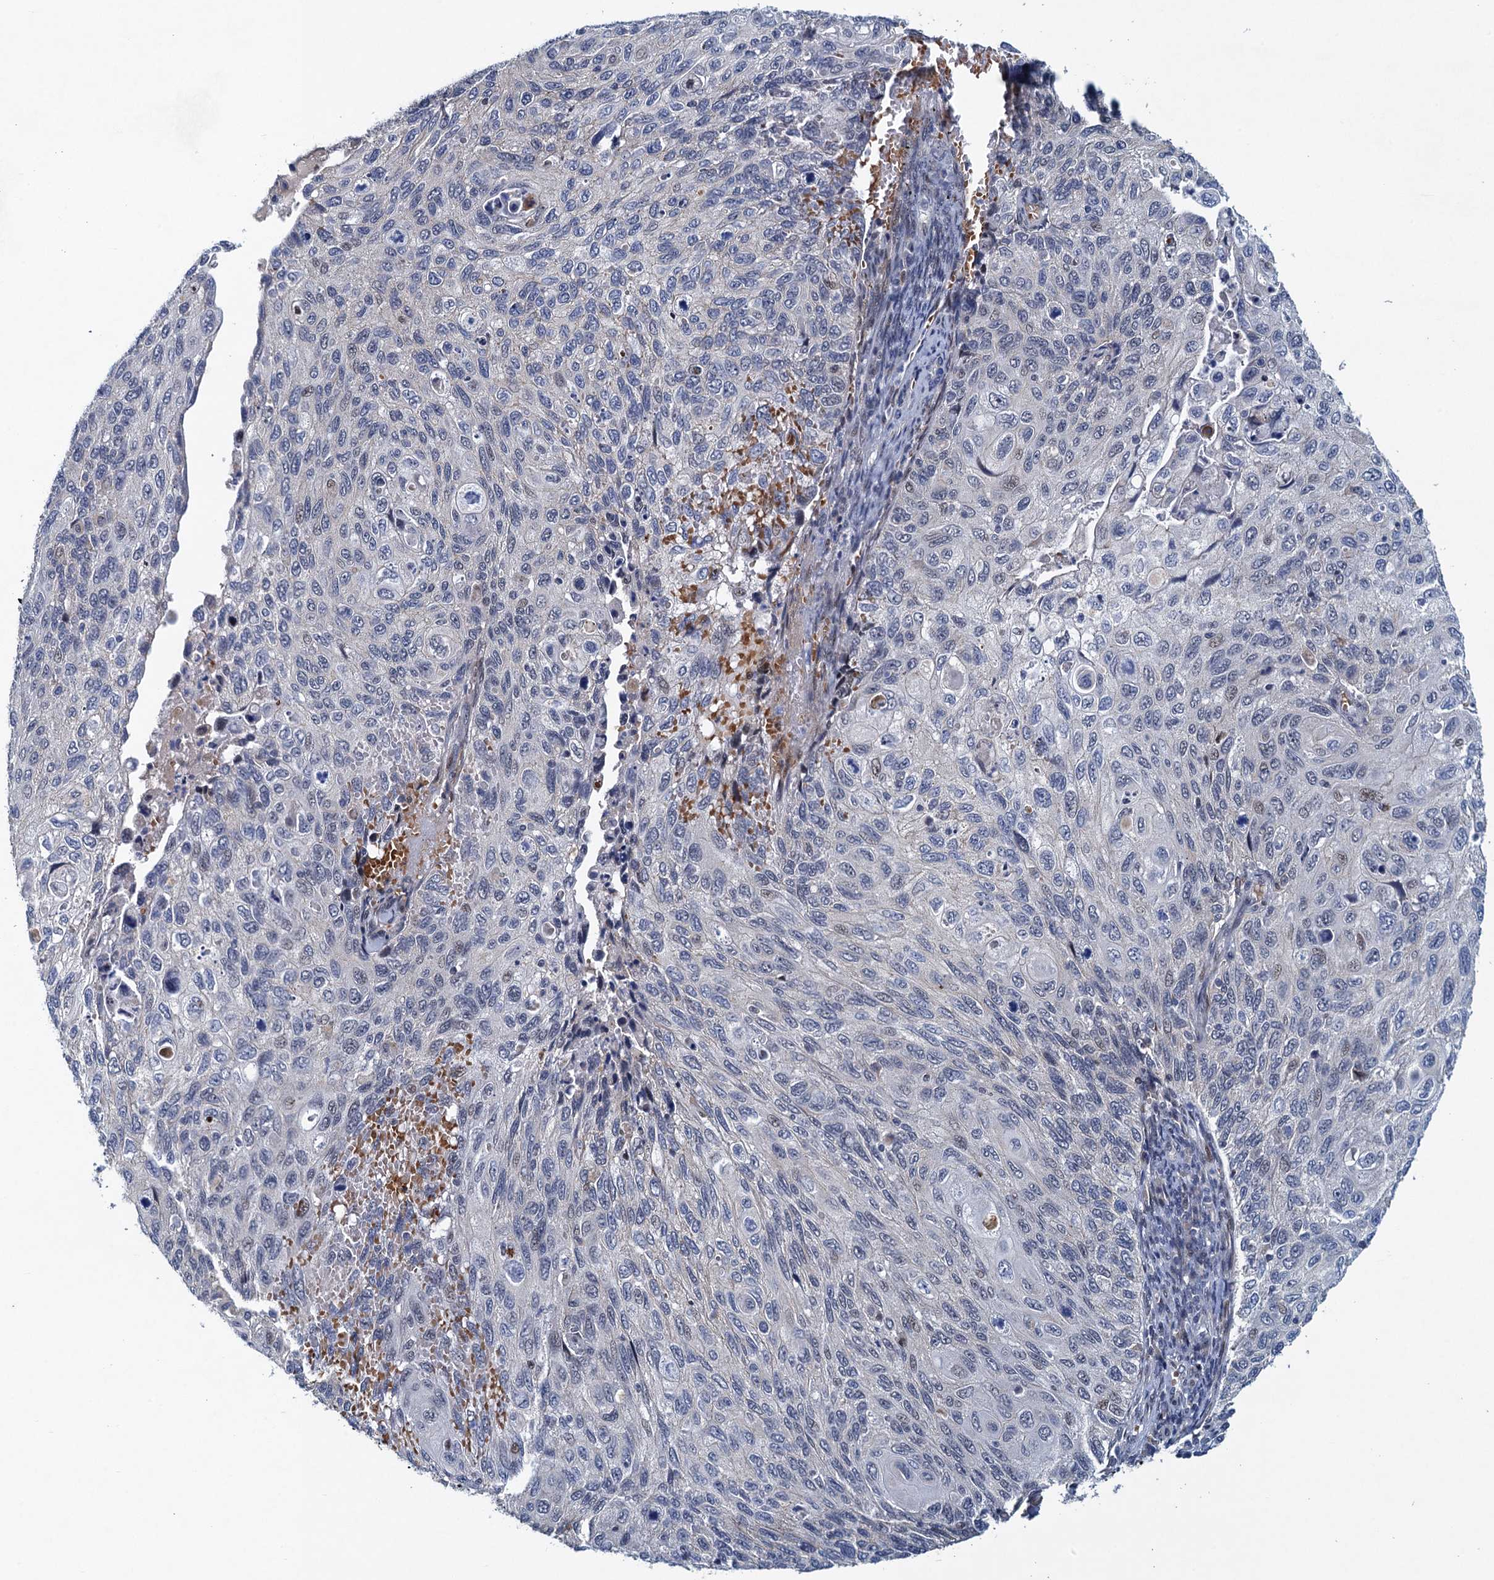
{"staining": {"intensity": "negative", "quantity": "none", "location": "none"}, "tissue": "cervical cancer", "cell_type": "Tumor cells", "image_type": "cancer", "snomed": [{"axis": "morphology", "description": "Squamous cell carcinoma, NOS"}, {"axis": "topography", "description": "Cervix"}], "caption": "Cervical squamous cell carcinoma was stained to show a protein in brown. There is no significant staining in tumor cells.", "gene": "ATOSA", "patient": {"sex": "female", "age": 70}}